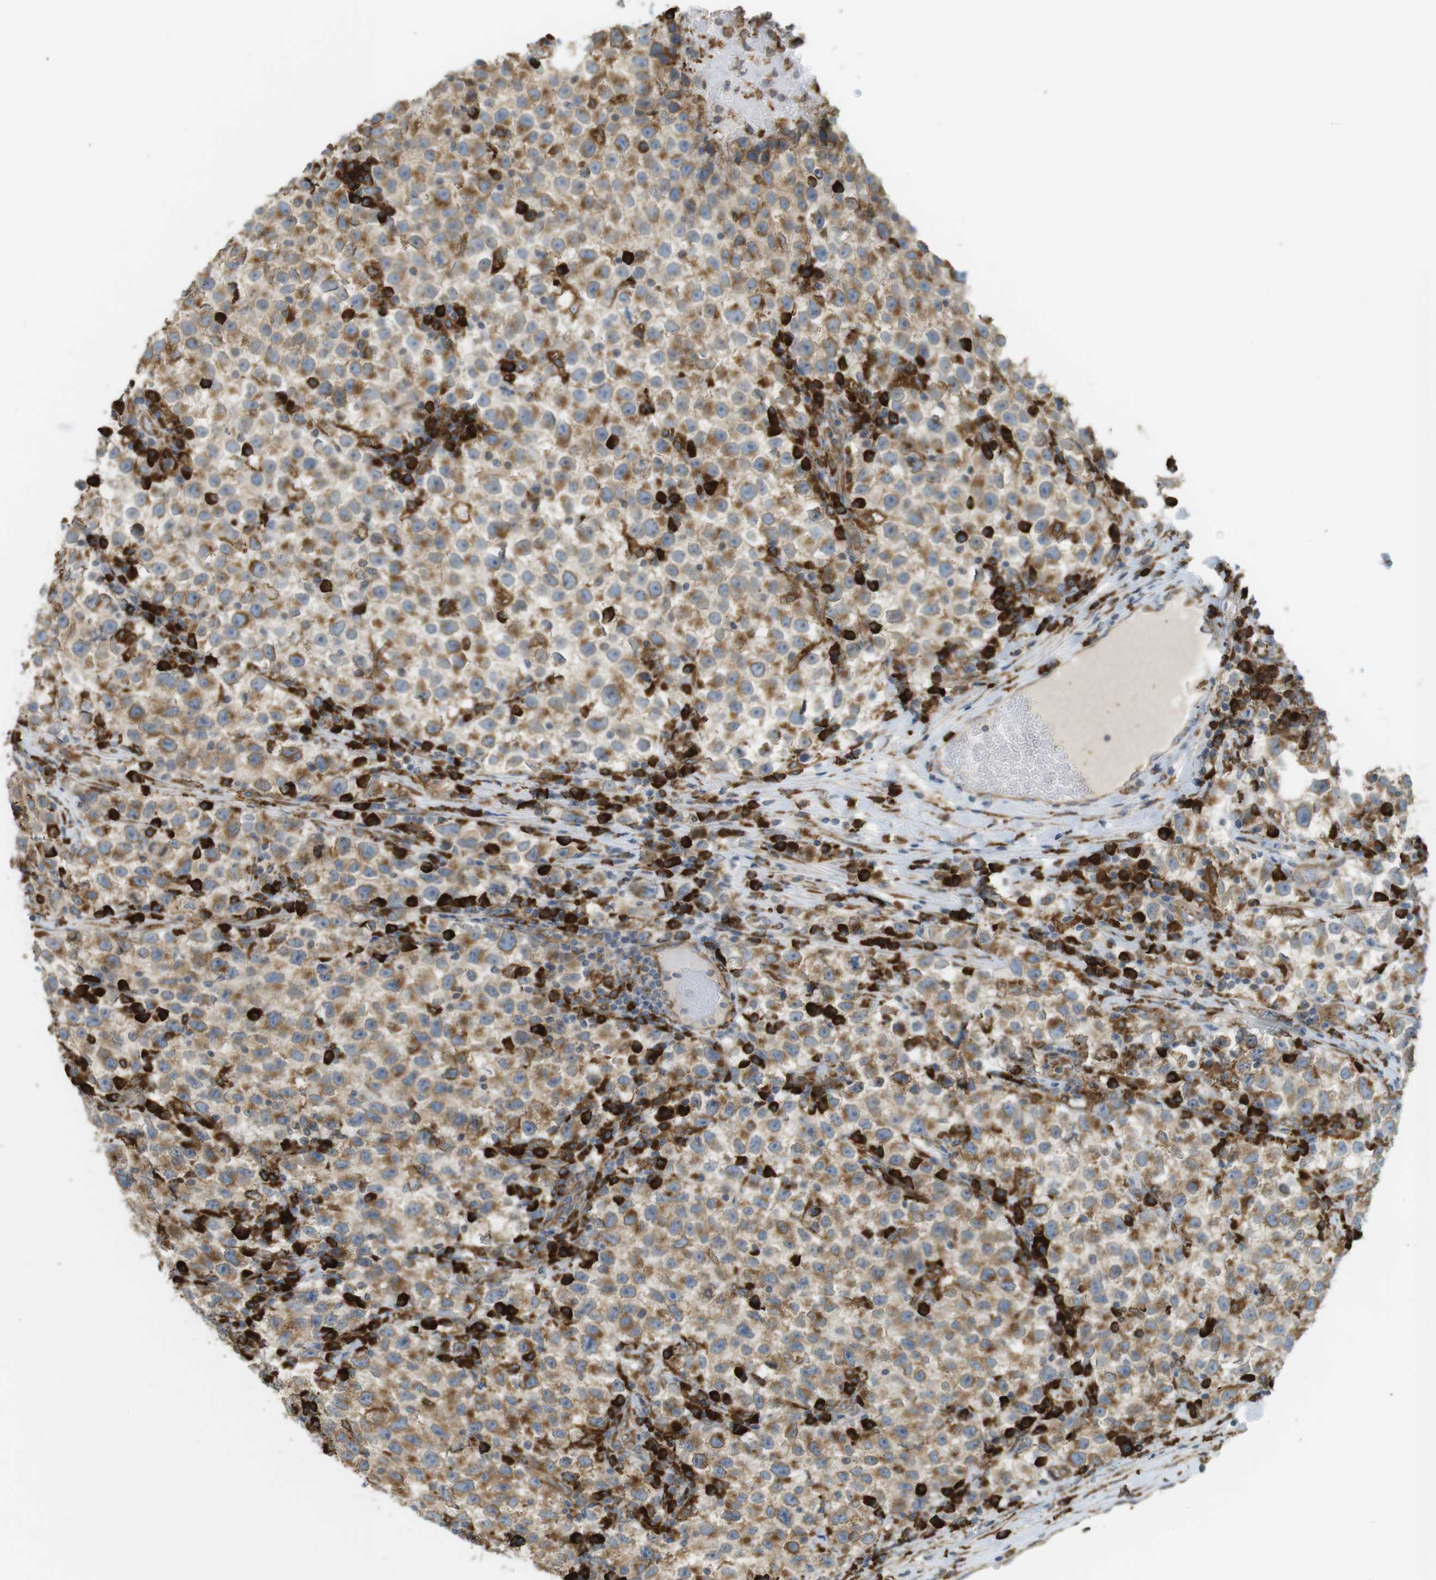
{"staining": {"intensity": "moderate", "quantity": ">75%", "location": "cytoplasmic/membranous"}, "tissue": "testis cancer", "cell_type": "Tumor cells", "image_type": "cancer", "snomed": [{"axis": "morphology", "description": "Seminoma, NOS"}, {"axis": "topography", "description": "Testis"}], "caption": "DAB (3,3'-diaminobenzidine) immunohistochemical staining of human testis cancer (seminoma) demonstrates moderate cytoplasmic/membranous protein staining in approximately >75% of tumor cells. (DAB IHC, brown staining for protein, blue staining for nuclei).", "gene": "MBOAT2", "patient": {"sex": "male", "age": 22}}